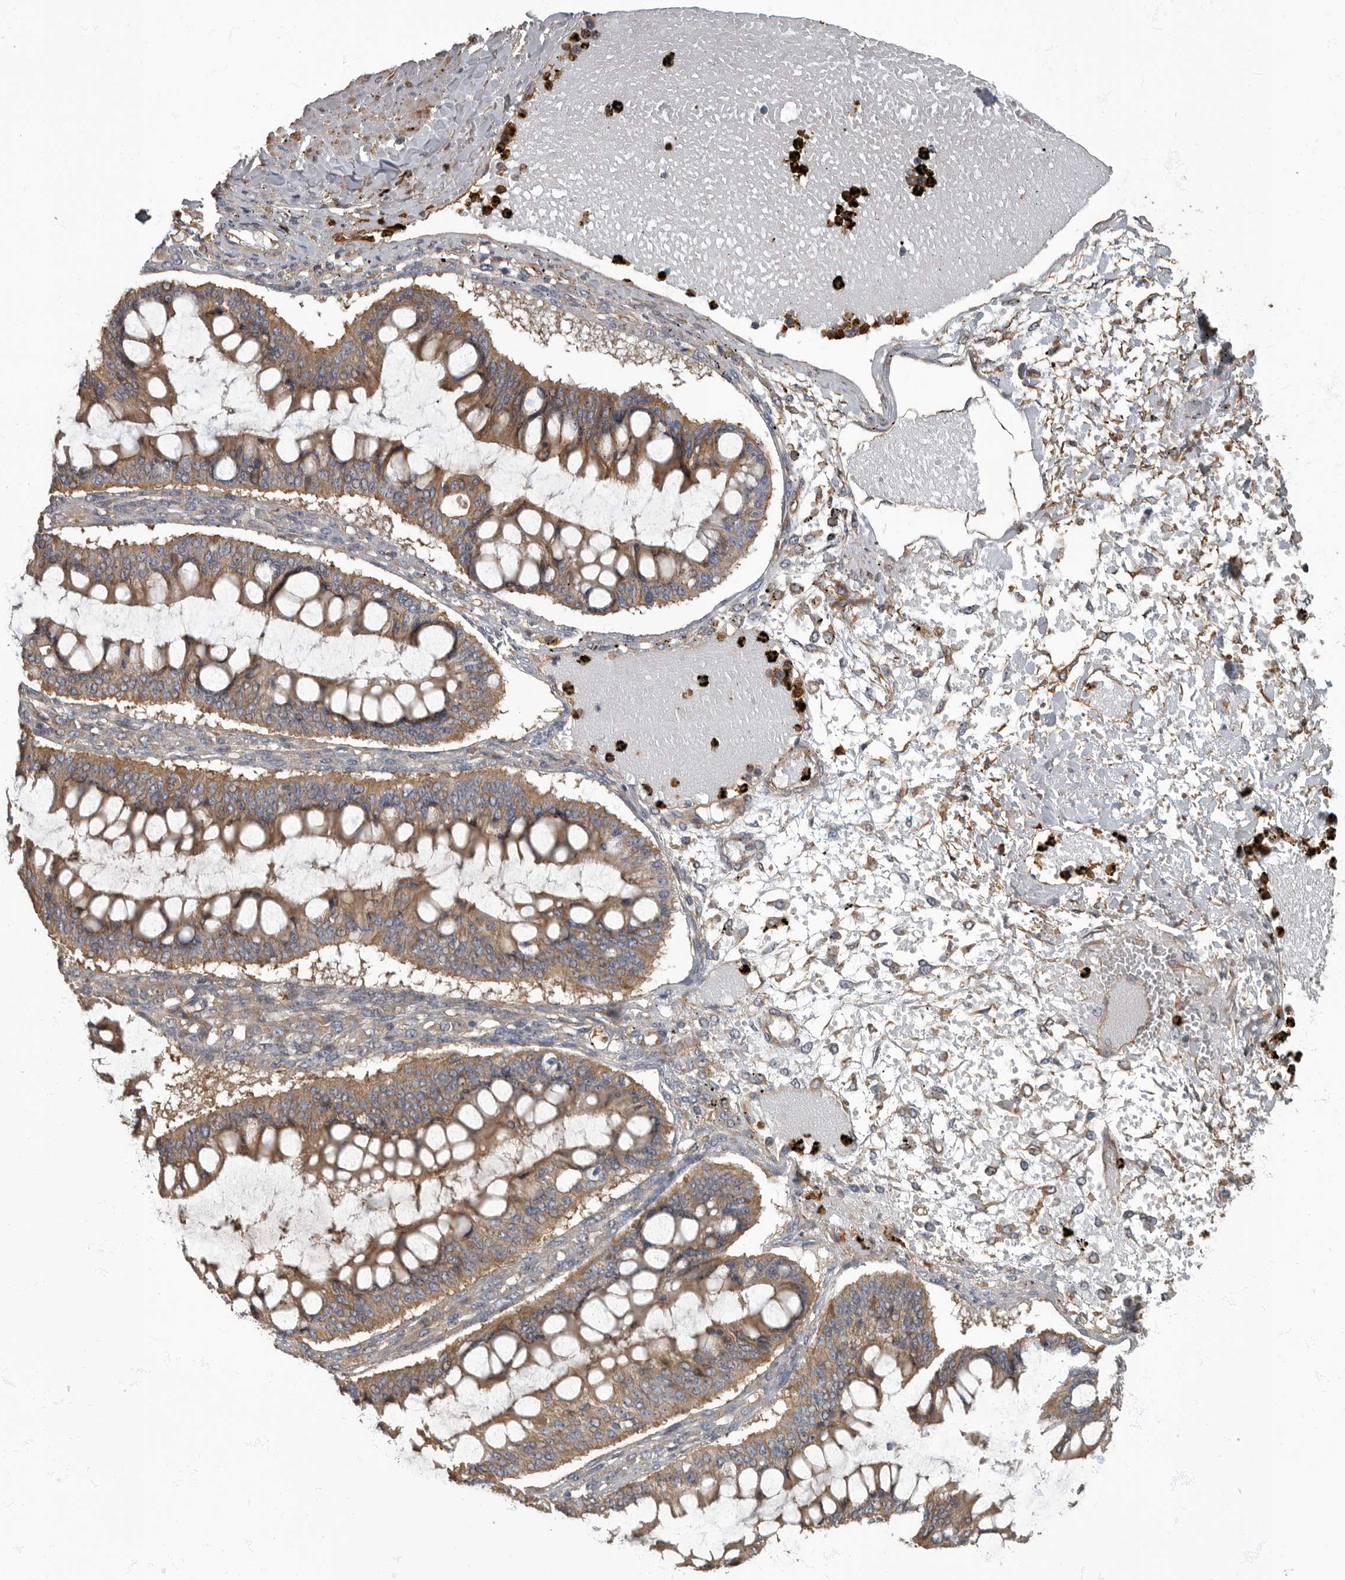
{"staining": {"intensity": "moderate", "quantity": ">75%", "location": "cytoplasmic/membranous"}, "tissue": "ovarian cancer", "cell_type": "Tumor cells", "image_type": "cancer", "snomed": [{"axis": "morphology", "description": "Cystadenocarcinoma, mucinous, NOS"}, {"axis": "topography", "description": "Ovary"}], "caption": "The image demonstrates a brown stain indicating the presence of a protein in the cytoplasmic/membranous of tumor cells in ovarian mucinous cystadenocarcinoma.", "gene": "DAAM1", "patient": {"sex": "female", "age": 73}}